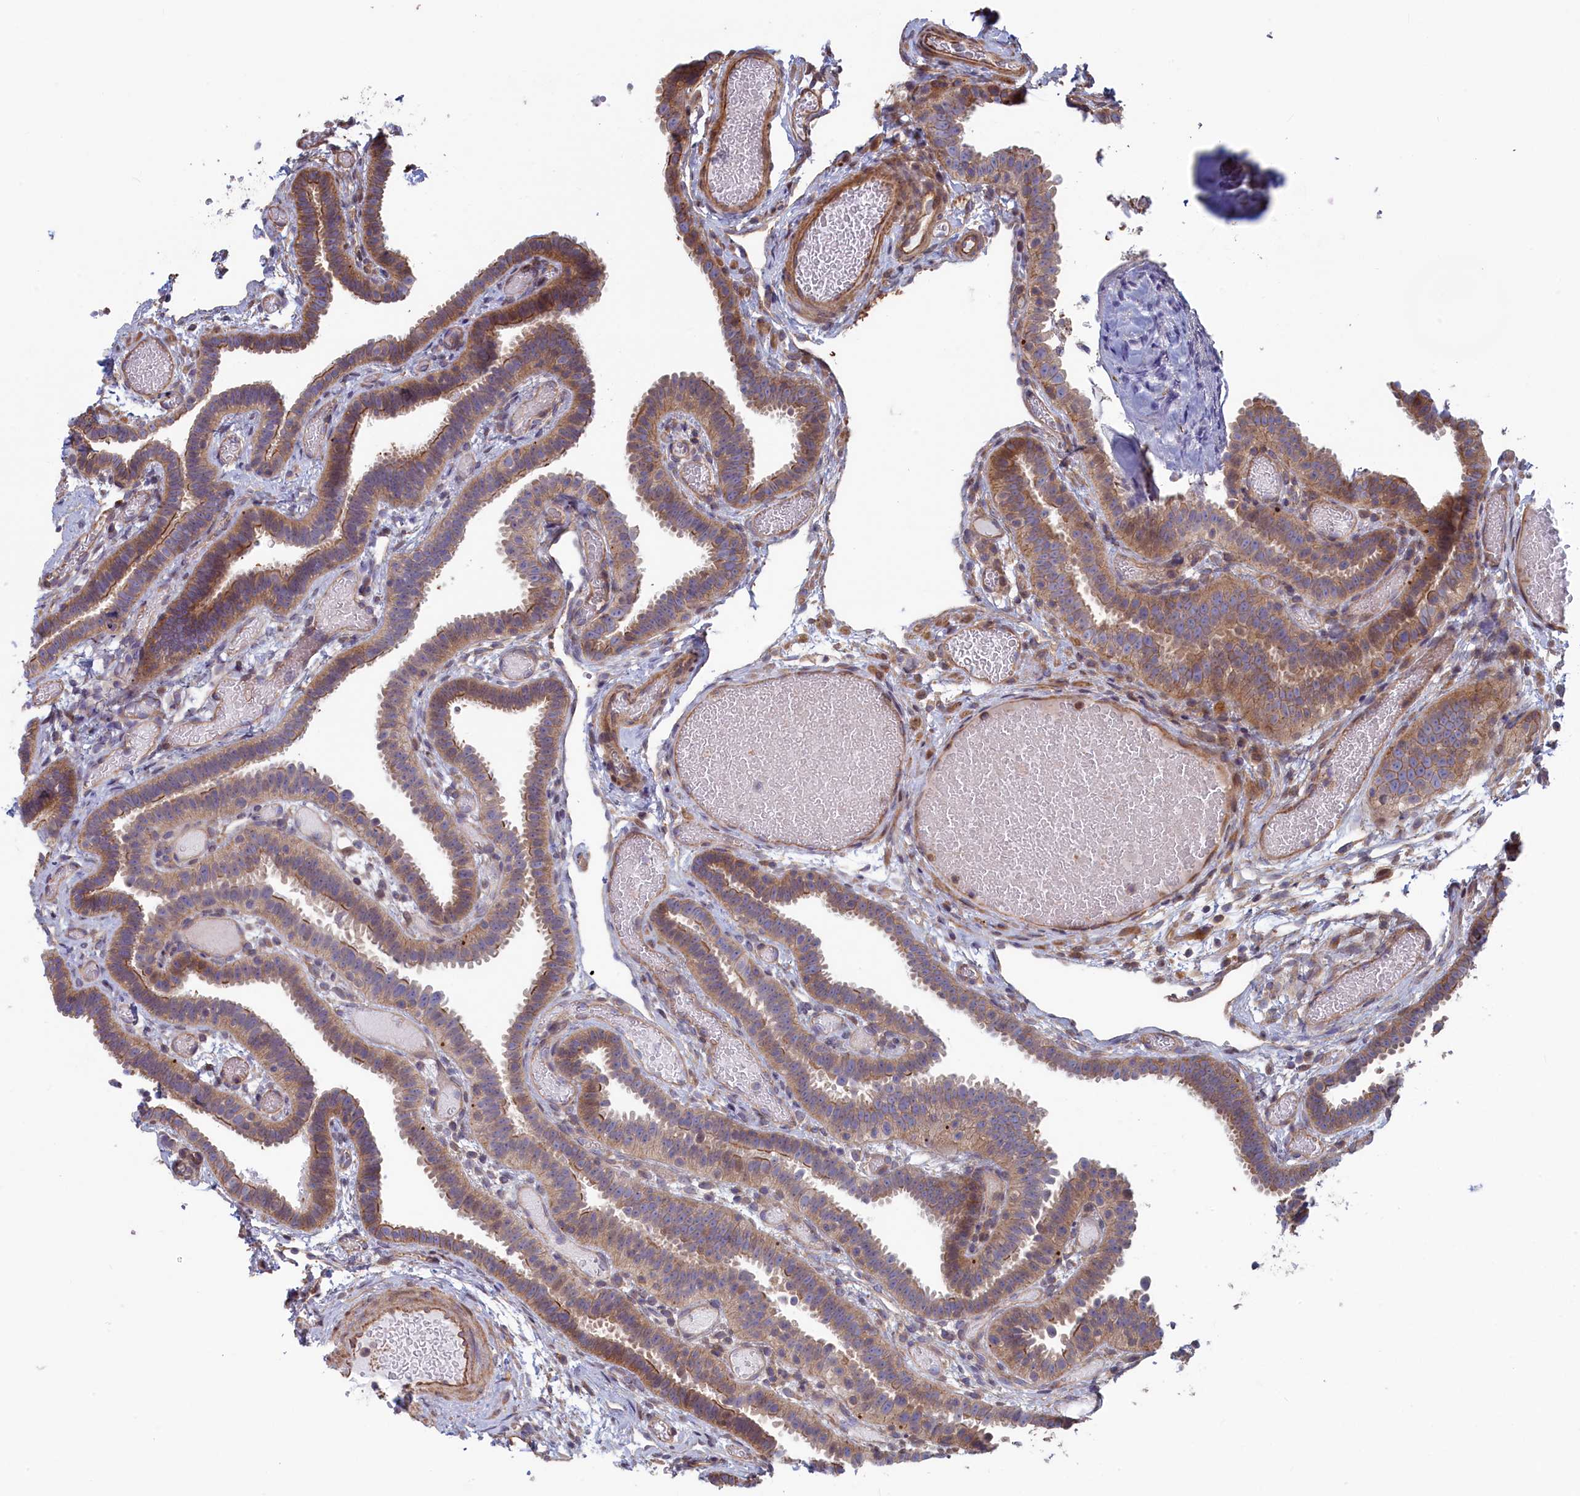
{"staining": {"intensity": "moderate", "quantity": ">75%", "location": "cytoplasmic/membranous"}, "tissue": "fallopian tube", "cell_type": "Glandular cells", "image_type": "normal", "snomed": [{"axis": "morphology", "description": "Normal tissue, NOS"}, {"axis": "topography", "description": "Fallopian tube"}], "caption": "Immunohistochemistry of unremarkable fallopian tube reveals medium levels of moderate cytoplasmic/membranous expression in approximately >75% of glandular cells.", "gene": "RILPL1", "patient": {"sex": "female", "age": 37}}